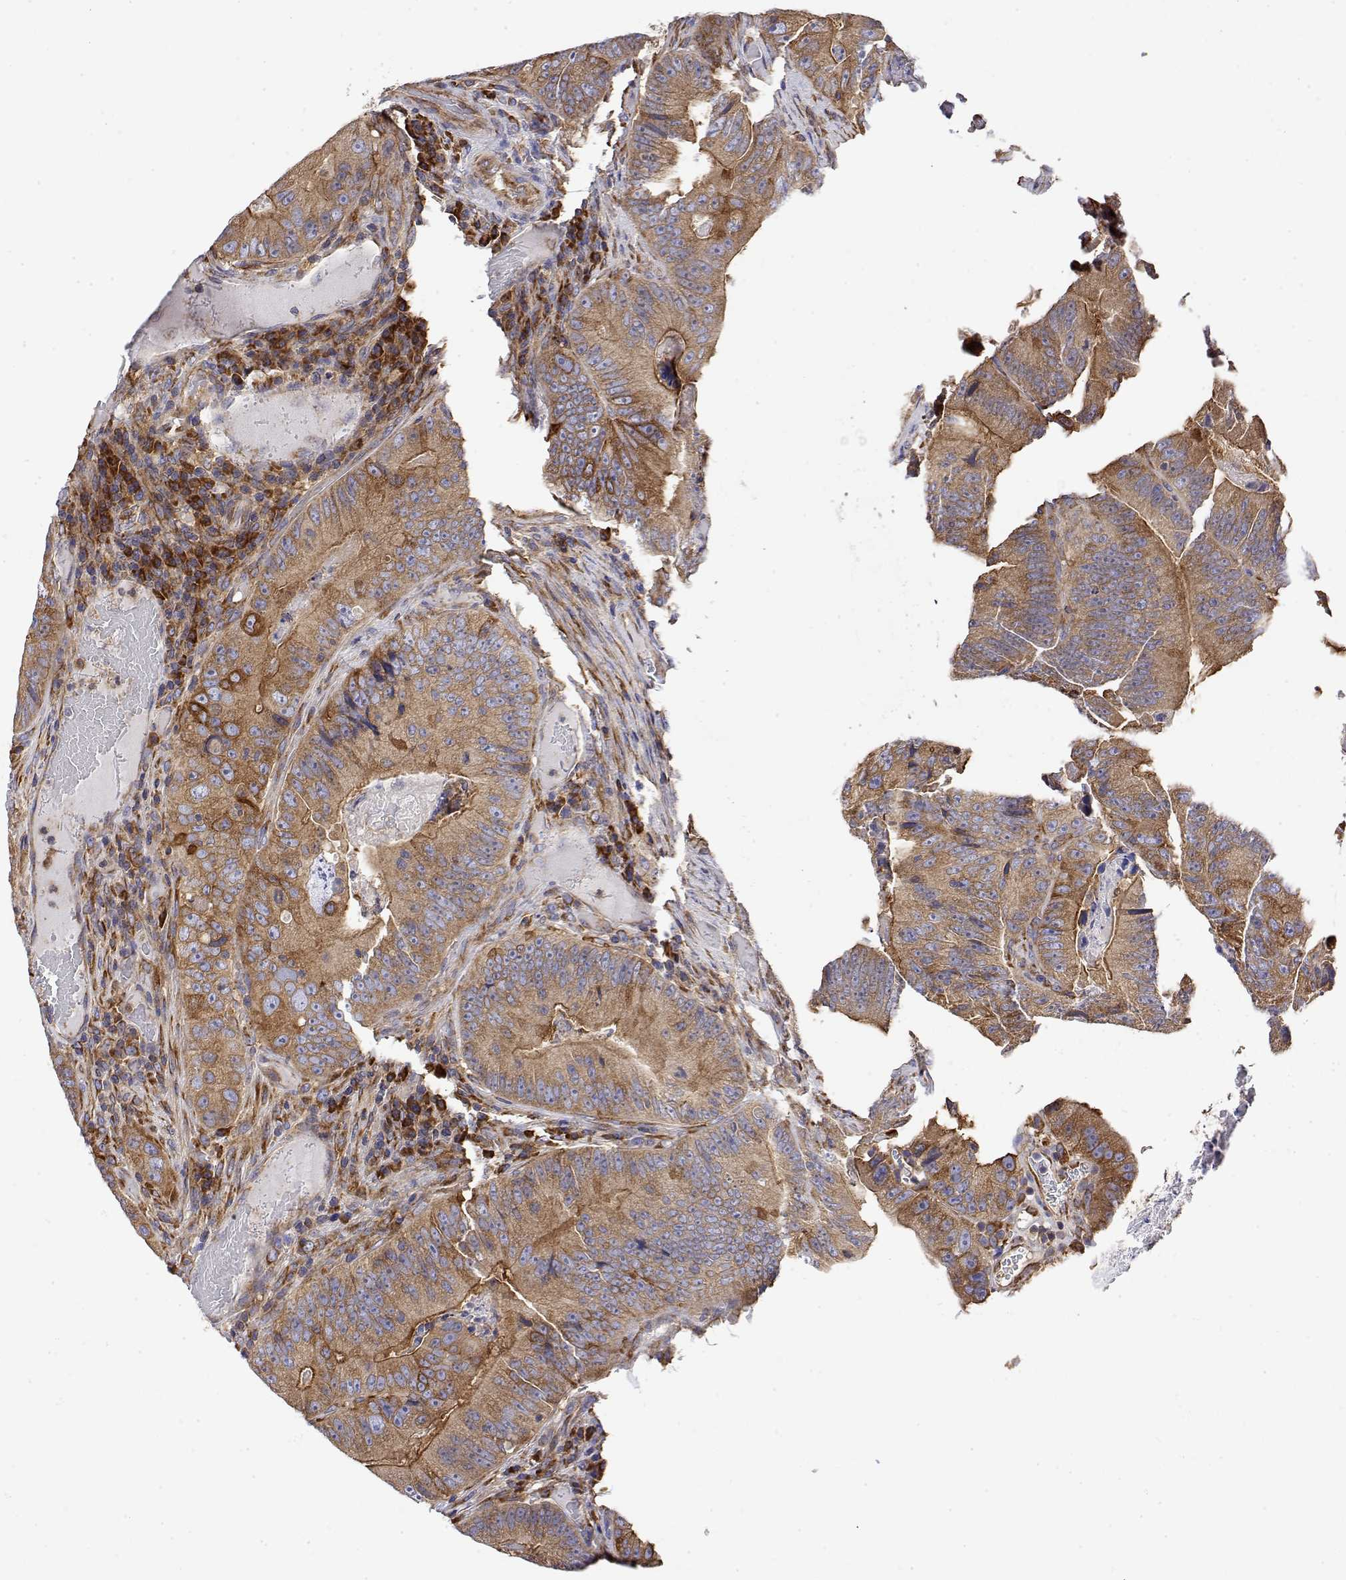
{"staining": {"intensity": "moderate", "quantity": ">75%", "location": "cytoplasmic/membranous"}, "tissue": "colorectal cancer", "cell_type": "Tumor cells", "image_type": "cancer", "snomed": [{"axis": "morphology", "description": "Adenocarcinoma, NOS"}, {"axis": "topography", "description": "Colon"}], "caption": "Immunohistochemistry staining of colorectal cancer, which demonstrates medium levels of moderate cytoplasmic/membranous expression in about >75% of tumor cells indicating moderate cytoplasmic/membranous protein positivity. The staining was performed using DAB (brown) for protein detection and nuclei were counterstained in hematoxylin (blue).", "gene": "EEF1G", "patient": {"sex": "female", "age": 86}}